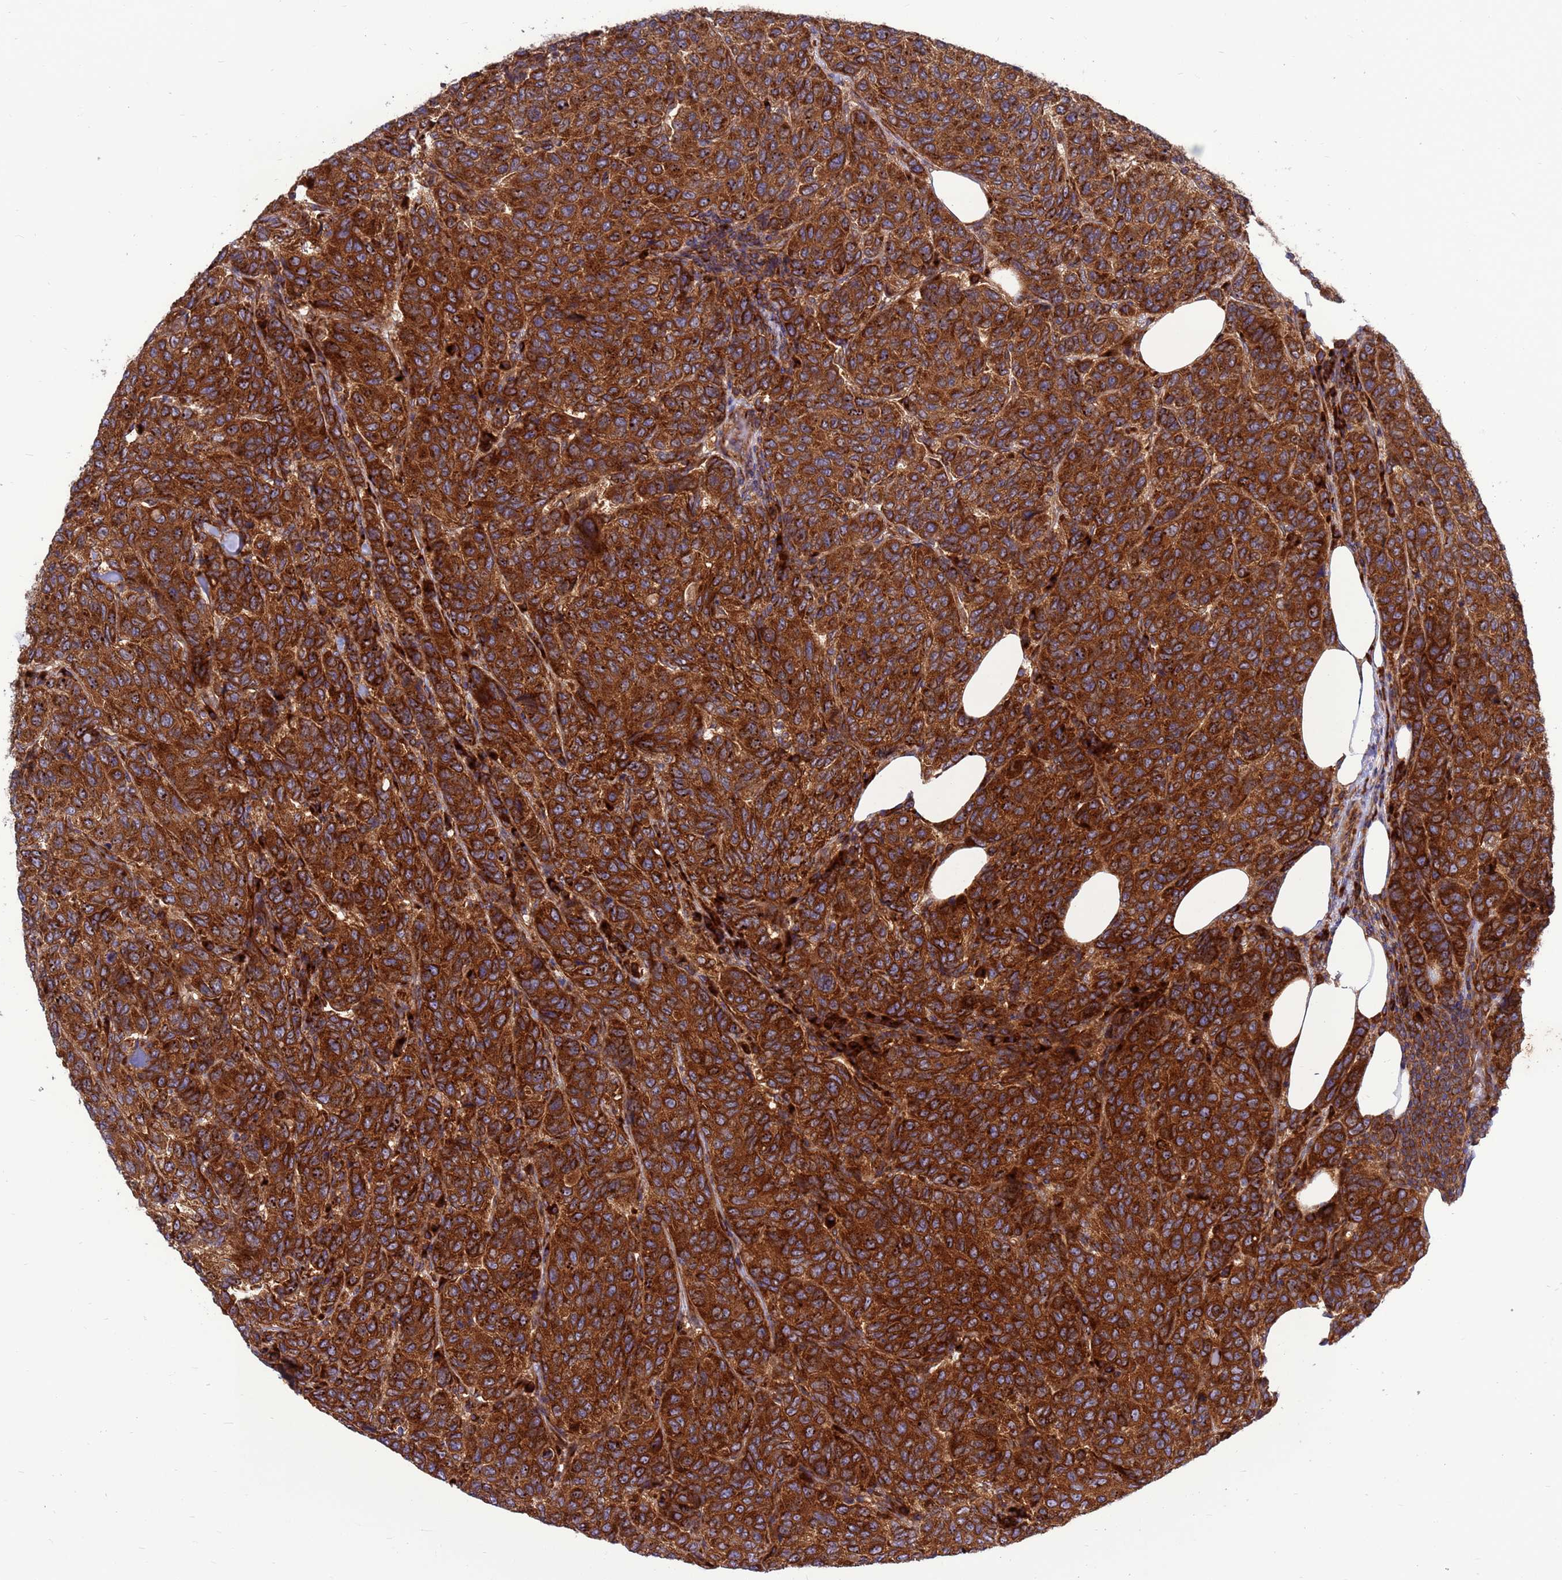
{"staining": {"intensity": "strong", "quantity": ">75%", "location": "cytoplasmic/membranous"}, "tissue": "breast cancer", "cell_type": "Tumor cells", "image_type": "cancer", "snomed": [{"axis": "morphology", "description": "Duct carcinoma"}, {"axis": "topography", "description": "Breast"}], "caption": "Immunohistochemistry histopathology image of neoplastic tissue: infiltrating ductal carcinoma (breast) stained using immunohistochemistry (IHC) shows high levels of strong protein expression localized specifically in the cytoplasmic/membranous of tumor cells, appearing as a cytoplasmic/membranous brown color.", "gene": "ZC3HAV1", "patient": {"sex": "female", "age": 55}}